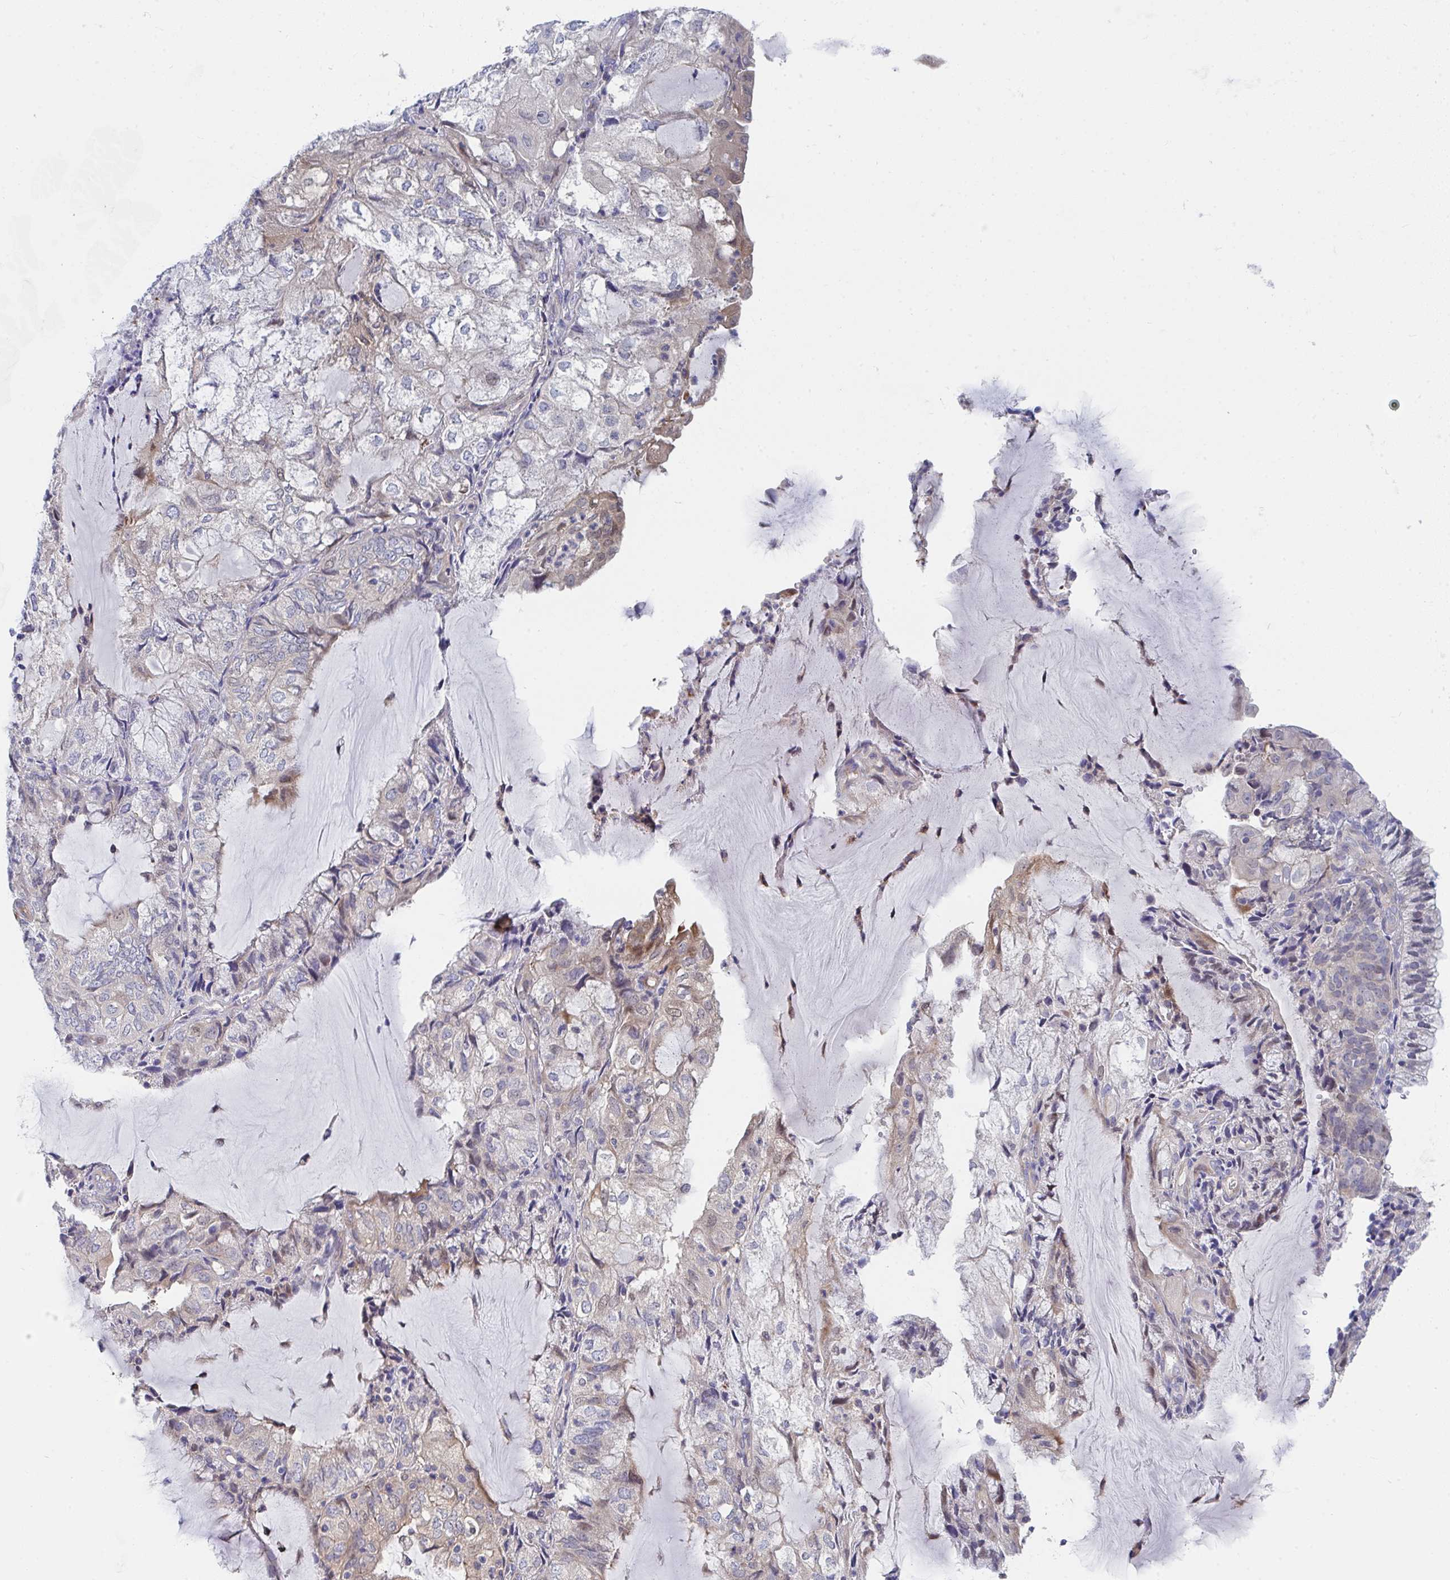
{"staining": {"intensity": "moderate", "quantity": "<25%", "location": "cytoplasmic/membranous,nuclear"}, "tissue": "endometrial cancer", "cell_type": "Tumor cells", "image_type": "cancer", "snomed": [{"axis": "morphology", "description": "Adenocarcinoma, NOS"}, {"axis": "topography", "description": "Endometrium"}], "caption": "Endometrial adenocarcinoma stained with immunohistochemistry (IHC) displays moderate cytoplasmic/membranous and nuclear positivity in approximately <25% of tumor cells.", "gene": "P2RX3", "patient": {"sex": "female", "age": 81}}